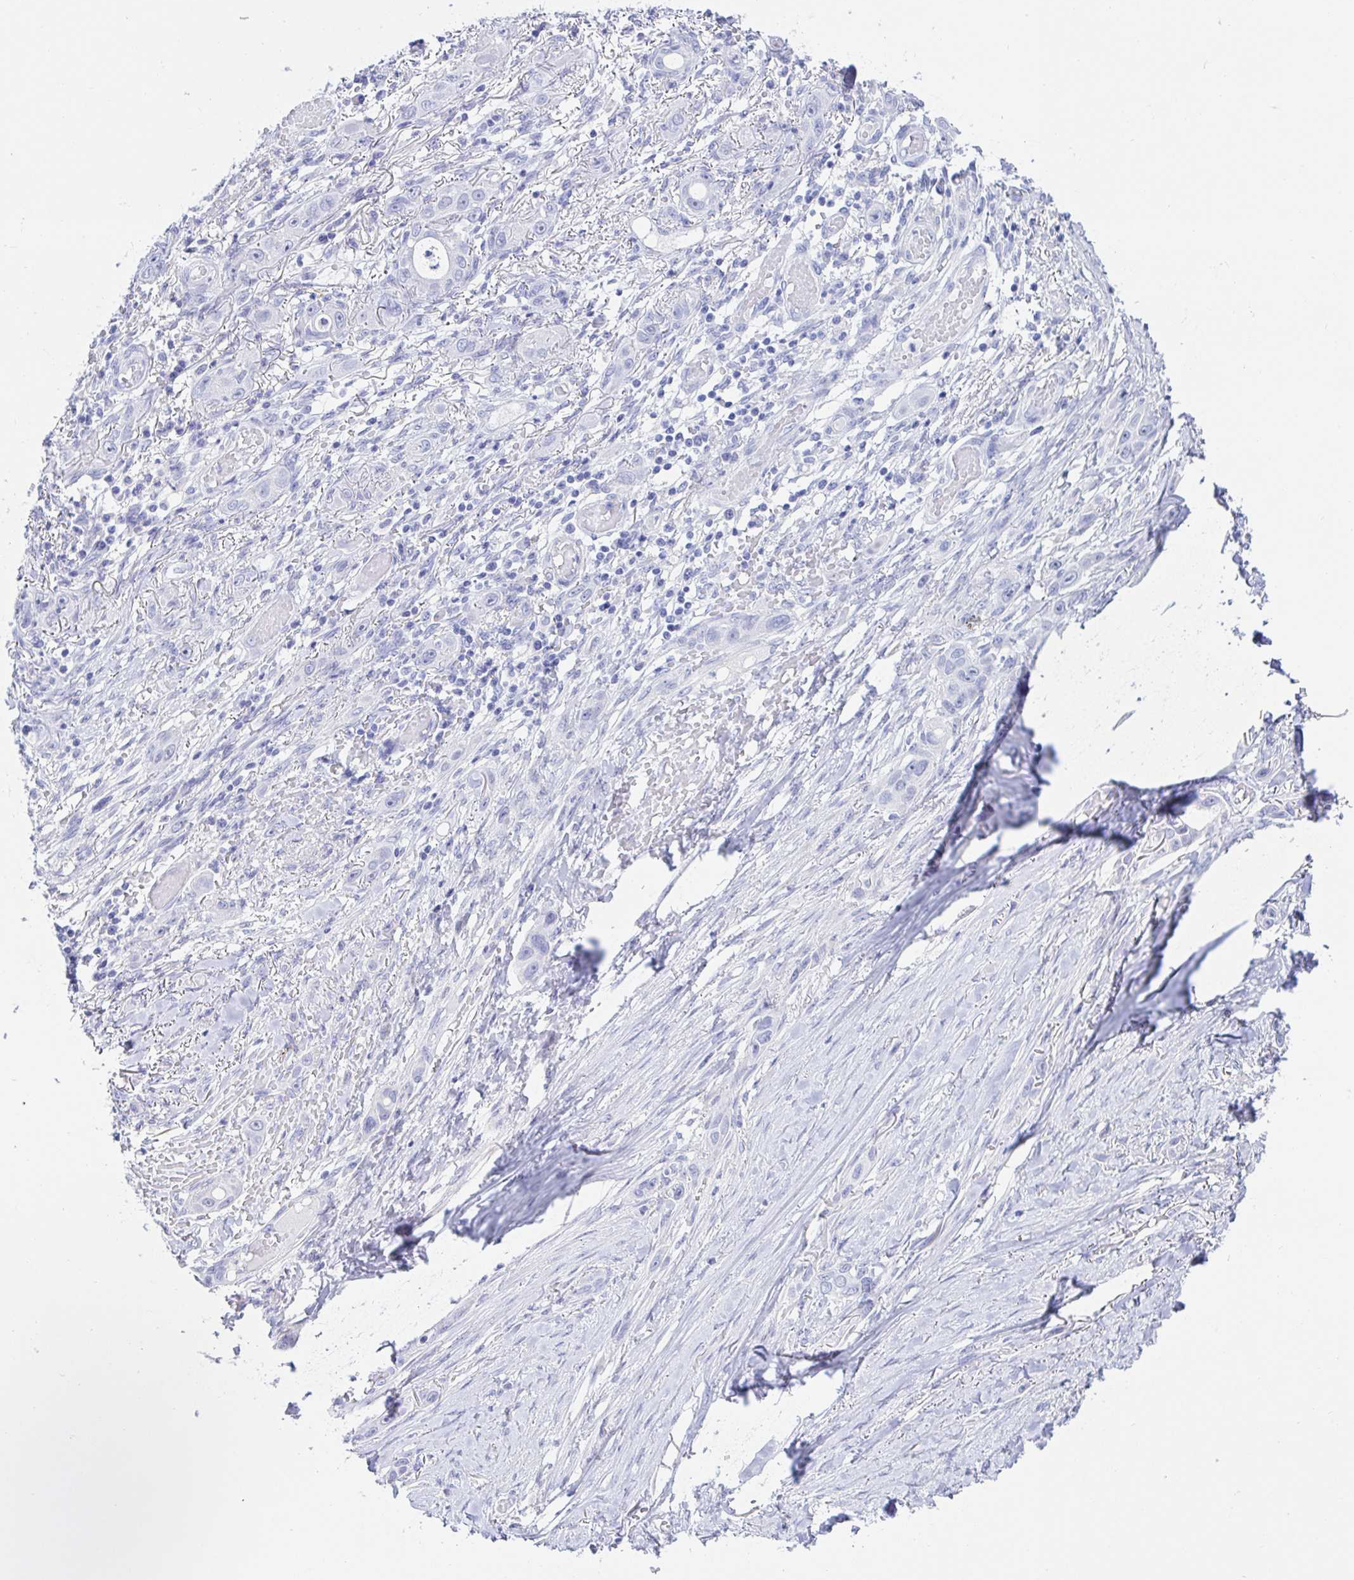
{"staining": {"intensity": "negative", "quantity": "none", "location": "none"}, "tissue": "skin cancer", "cell_type": "Tumor cells", "image_type": "cancer", "snomed": [{"axis": "morphology", "description": "Squamous cell carcinoma, NOS"}, {"axis": "topography", "description": "Skin"}], "caption": "Immunohistochemical staining of human skin cancer (squamous cell carcinoma) displays no significant positivity in tumor cells. (Immunohistochemistry, brightfield microscopy, high magnification).", "gene": "KCNH6", "patient": {"sex": "female", "age": 69}}